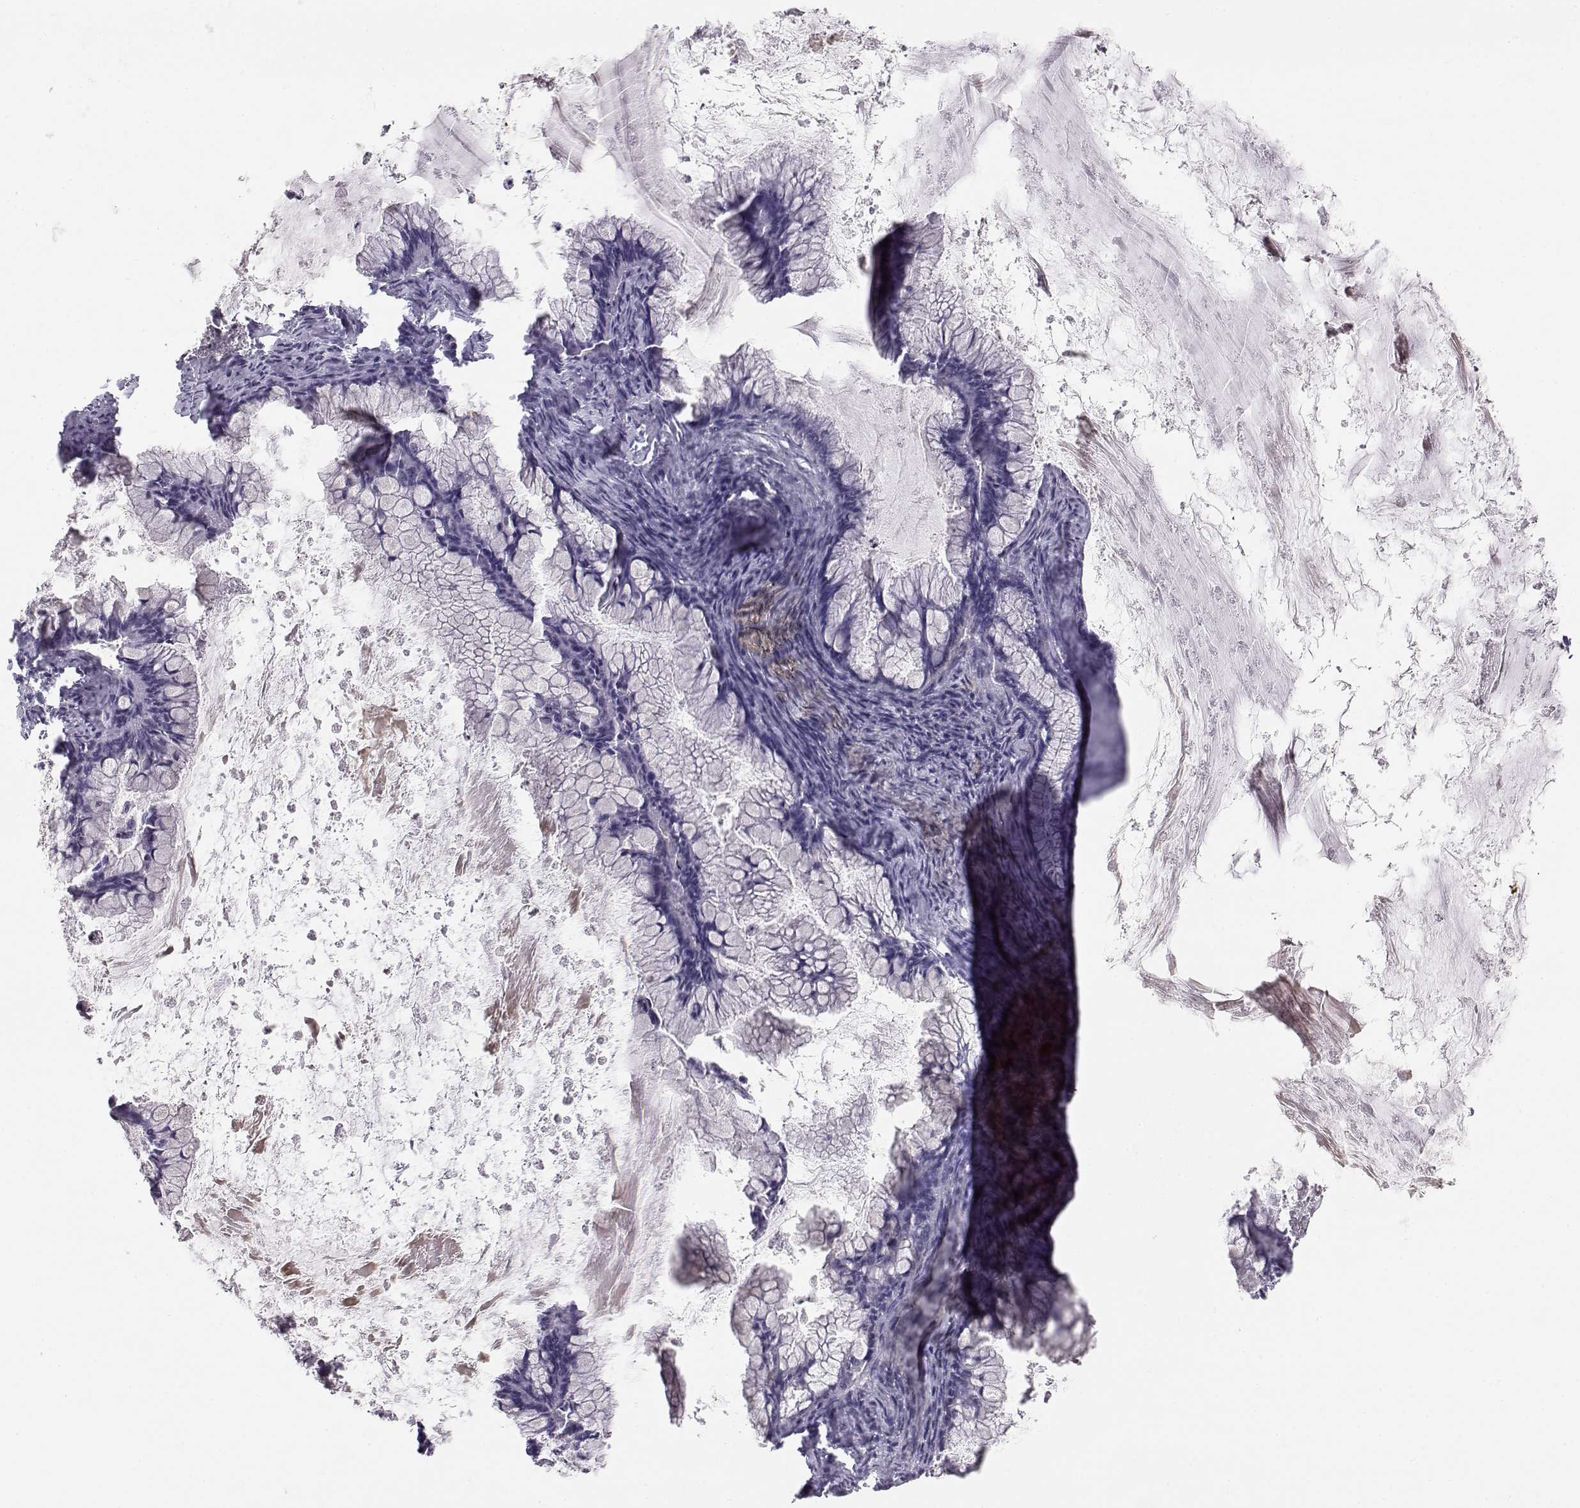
{"staining": {"intensity": "negative", "quantity": "none", "location": "none"}, "tissue": "ovarian cancer", "cell_type": "Tumor cells", "image_type": "cancer", "snomed": [{"axis": "morphology", "description": "Cystadenocarcinoma, mucinous, NOS"}, {"axis": "topography", "description": "Ovary"}], "caption": "High power microscopy image of an immunohistochemistry (IHC) micrograph of mucinous cystadenocarcinoma (ovarian), revealing no significant positivity in tumor cells.", "gene": "ACSL6", "patient": {"sex": "female", "age": 67}}